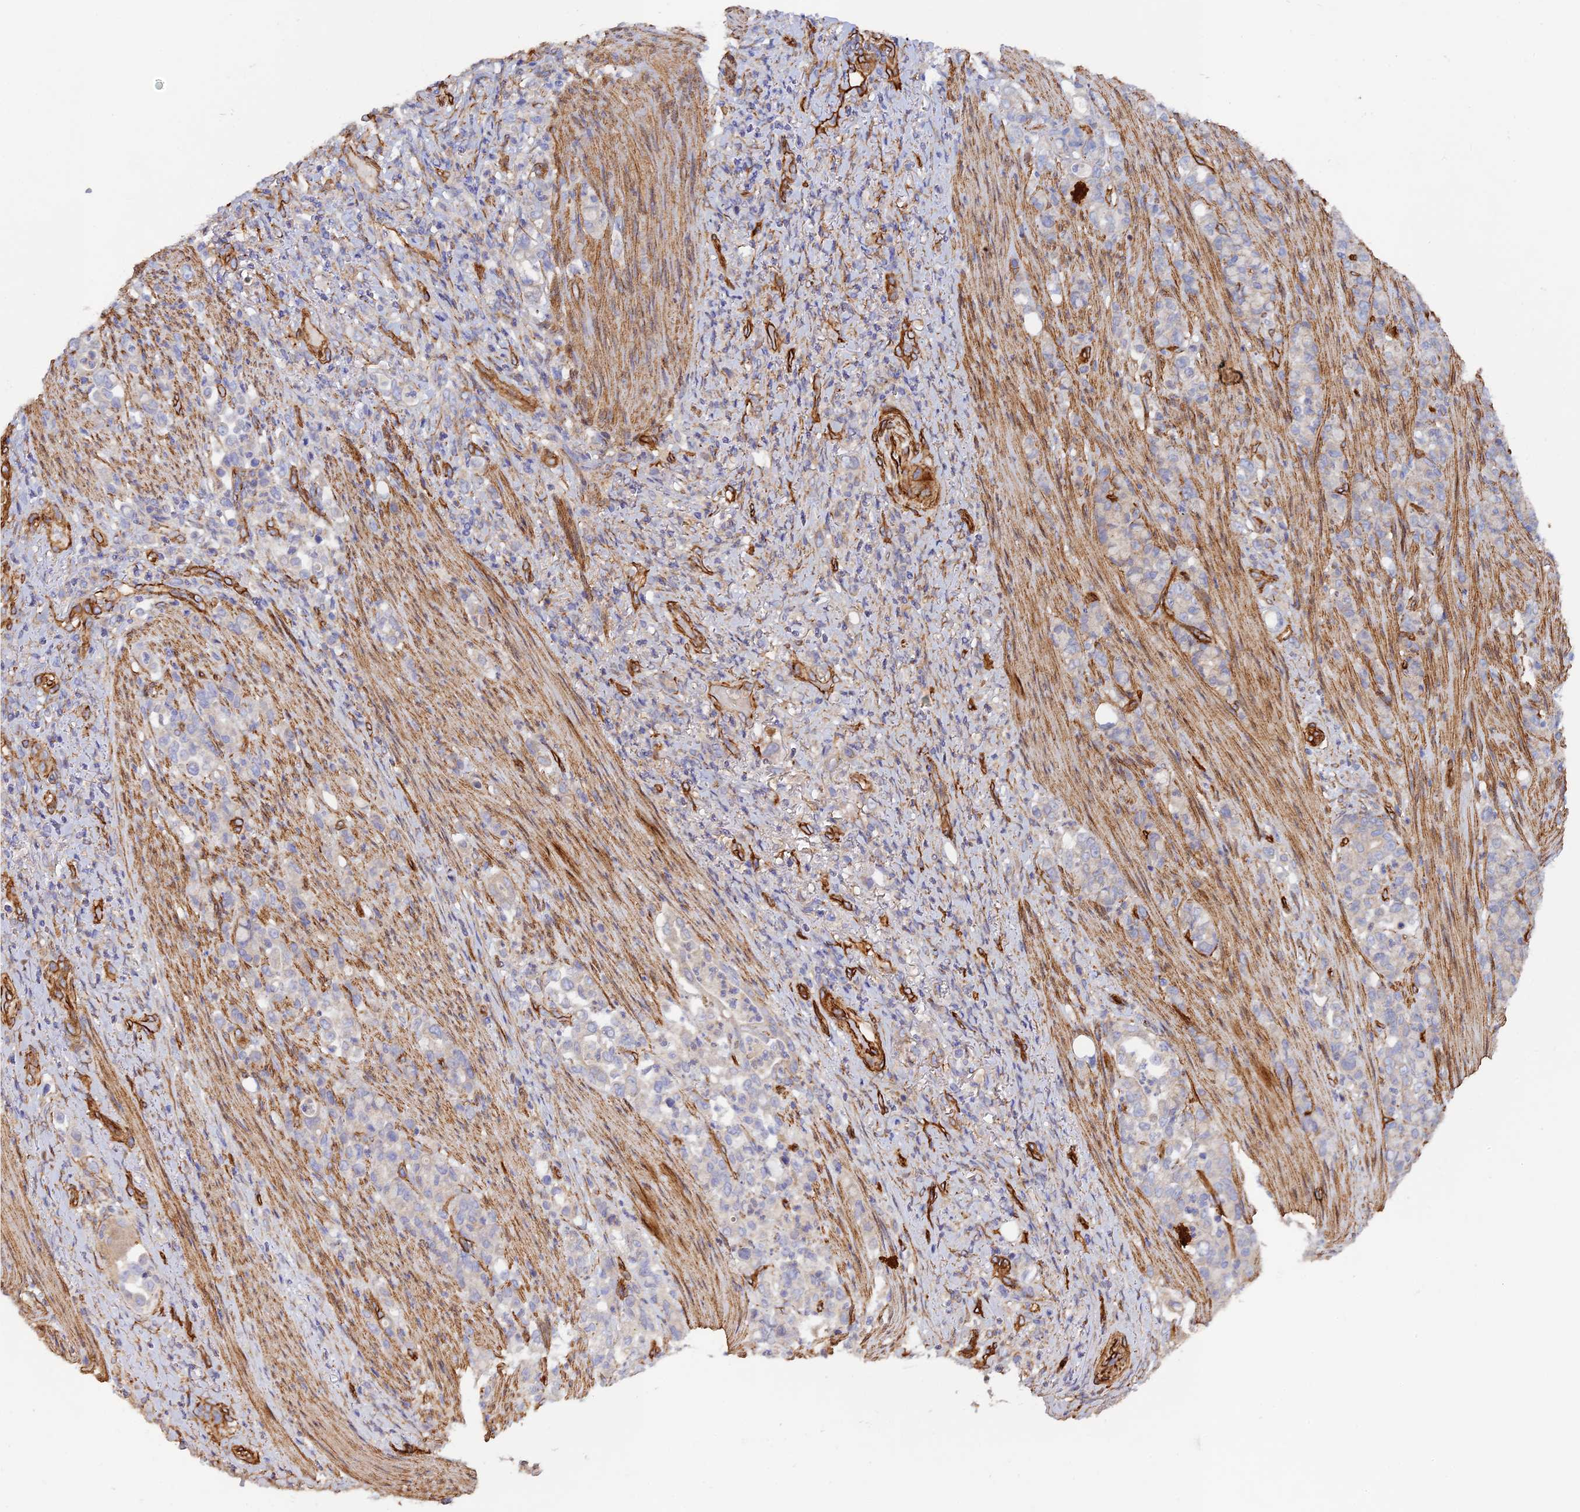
{"staining": {"intensity": "negative", "quantity": "none", "location": "none"}, "tissue": "stomach cancer", "cell_type": "Tumor cells", "image_type": "cancer", "snomed": [{"axis": "morphology", "description": "Normal tissue, NOS"}, {"axis": "morphology", "description": "Adenocarcinoma, NOS"}, {"axis": "topography", "description": "Stomach"}], "caption": "Image shows no protein staining in tumor cells of adenocarcinoma (stomach) tissue.", "gene": "MYO9A", "patient": {"sex": "female", "age": 79}}